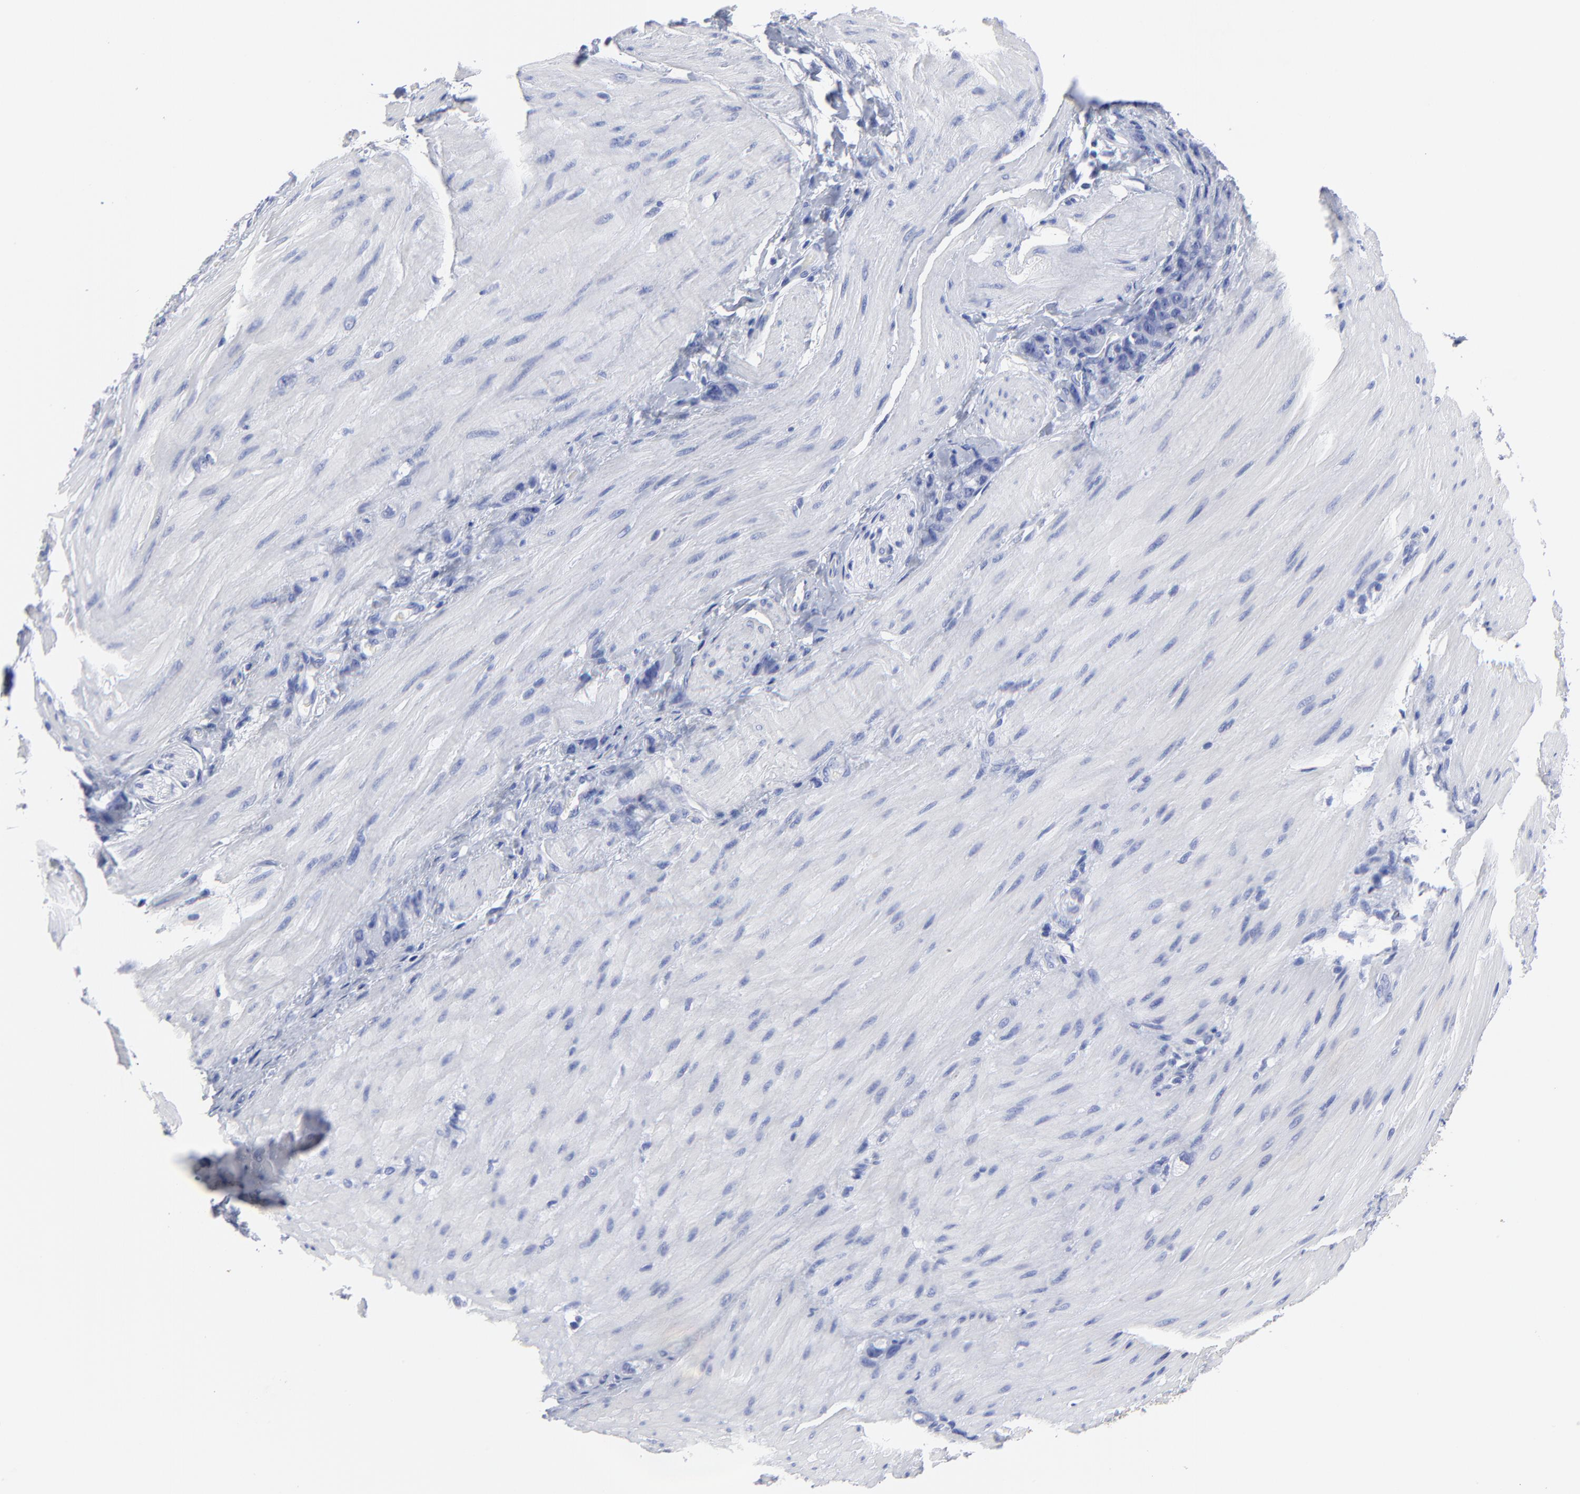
{"staining": {"intensity": "negative", "quantity": "none", "location": "none"}, "tissue": "stomach cancer", "cell_type": "Tumor cells", "image_type": "cancer", "snomed": [{"axis": "morphology", "description": "Normal tissue, NOS"}, {"axis": "morphology", "description": "Adenocarcinoma, NOS"}, {"axis": "topography", "description": "Stomach"}], "caption": "Stomach cancer was stained to show a protein in brown. There is no significant positivity in tumor cells.", "gene": "ACY1", "patient": {"sex": "male", "age": 82}}